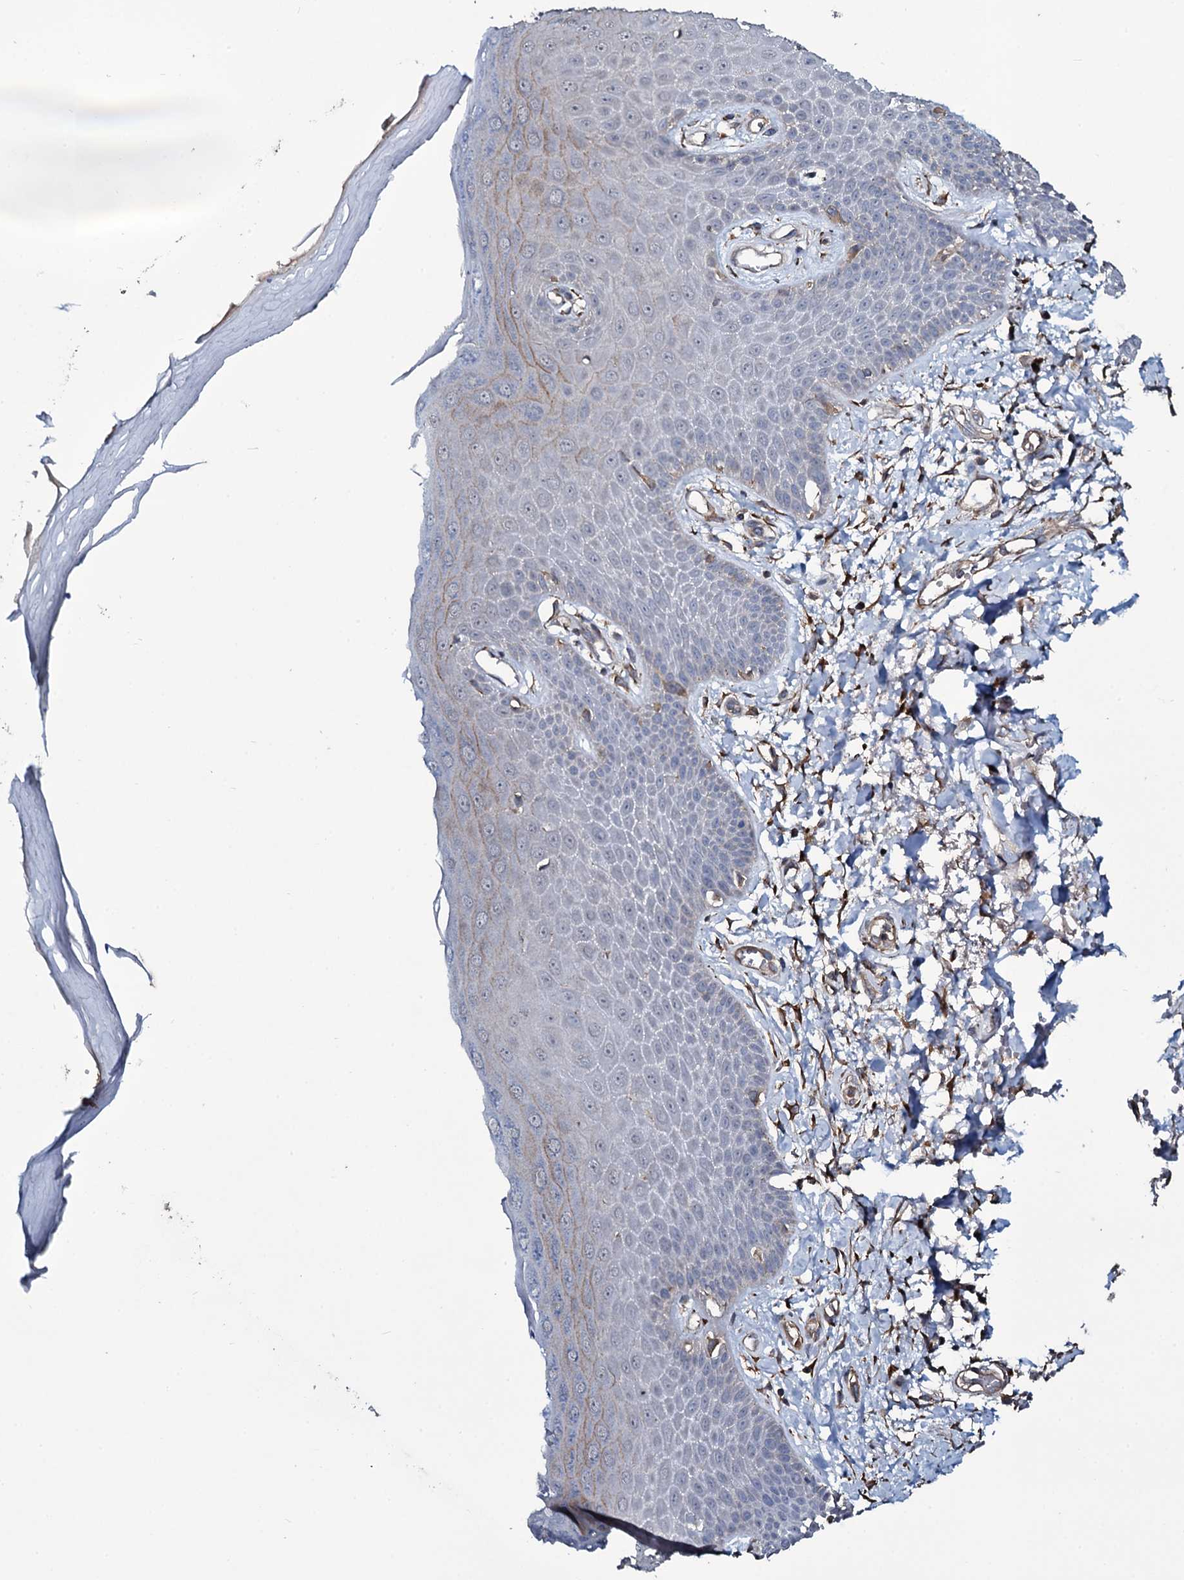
{"staining": {"intensity": "moderate", "quantity": "<25%", "location": "cytoplasmic/membranous"}, "tissue": "skin", "cell_type": "Epidermal cells", "image_type": "normal", "snomed": [{"axis": "morphology", "description": "Normal tissue, NOS"}, {"axis": "topography", "description": "Anal"}], "caption": "Immunohistochemical staining of unremarkable human skin displays <25% levels of moderate cytoplasmic/membranous protein expression in about <25% of epidermal cells.", "gene": "WIPF3", "patient": {"sex": "male", "age": 78}}